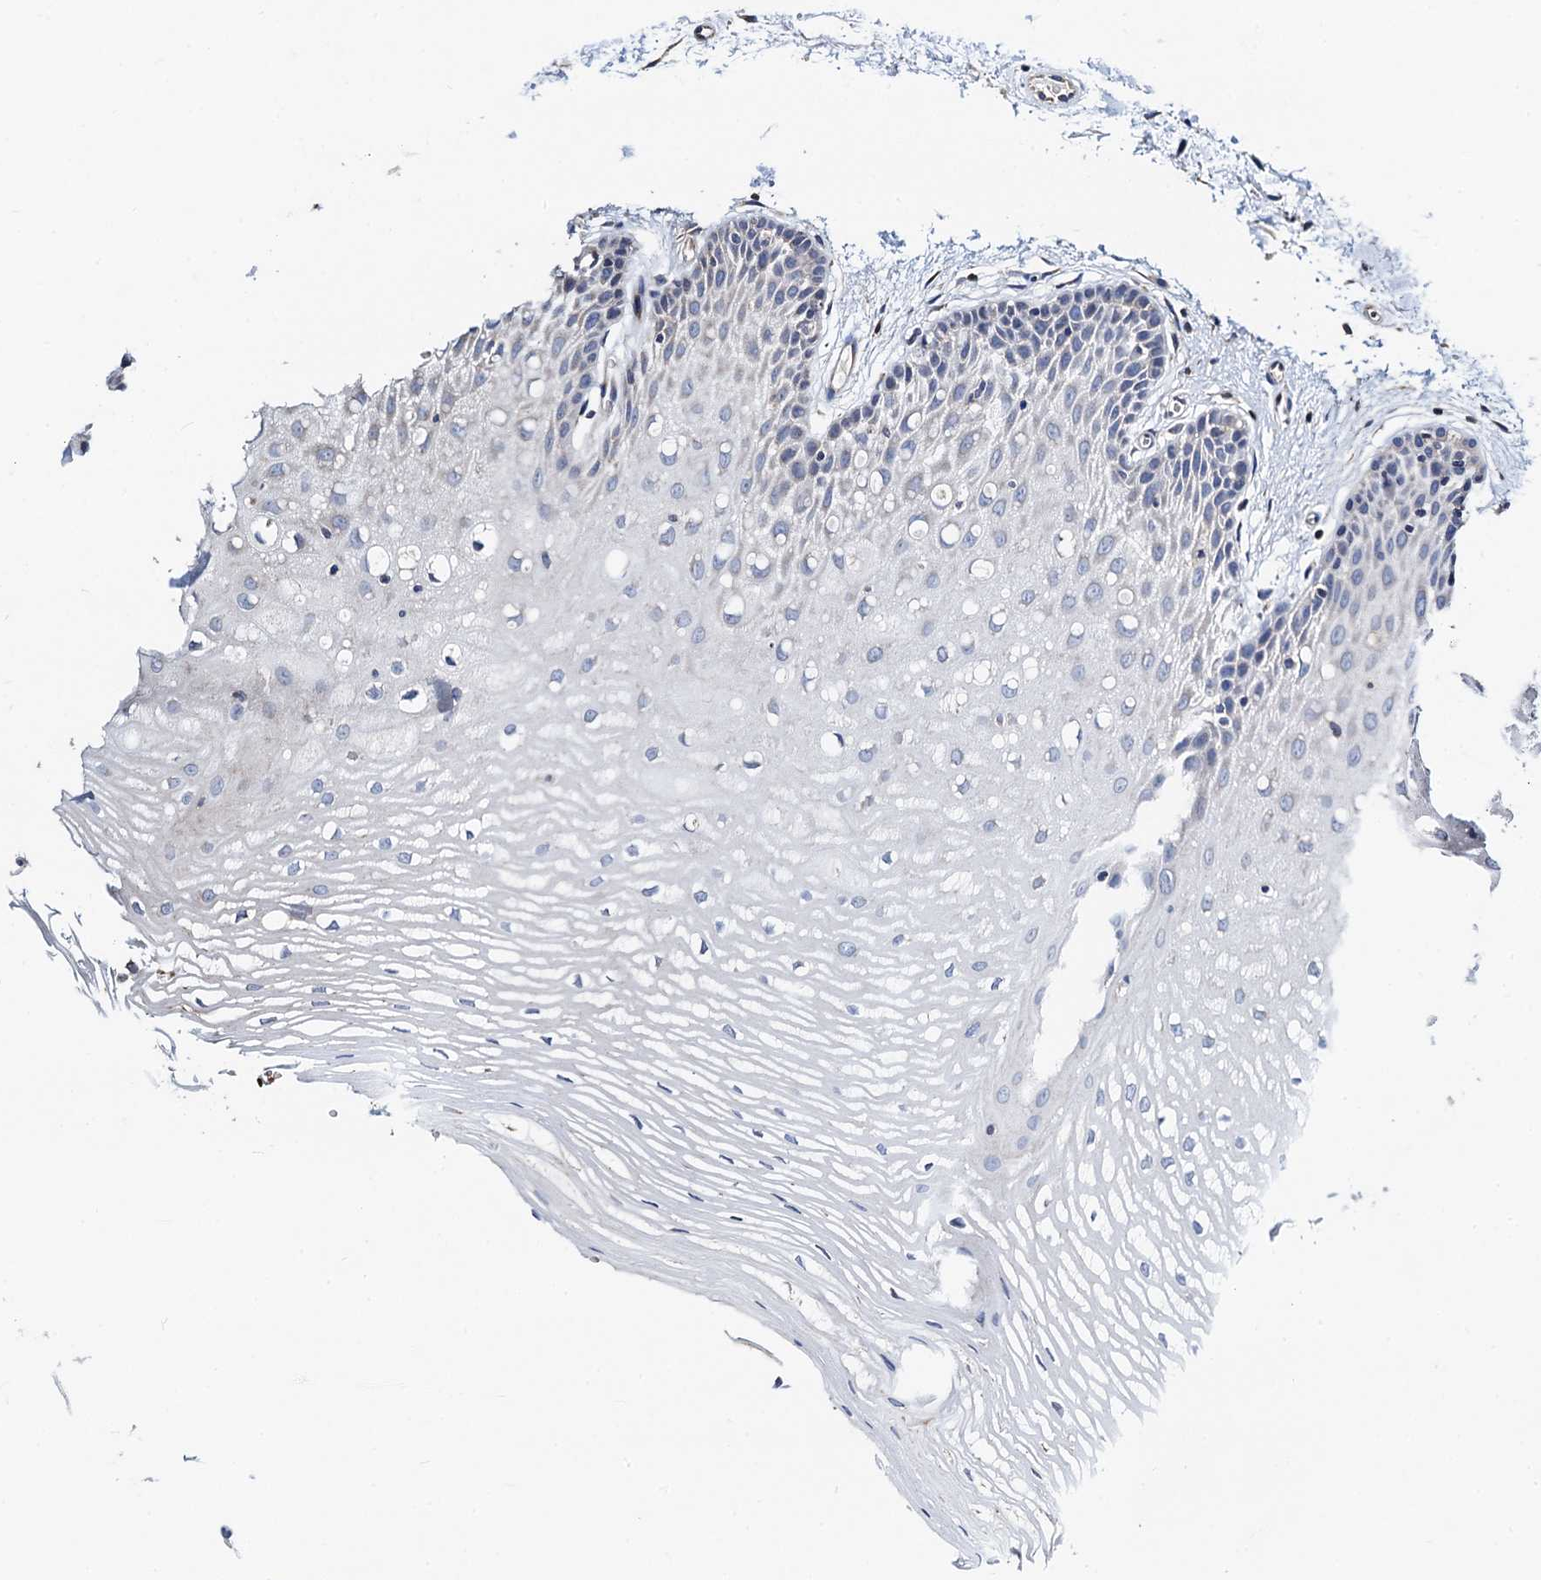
{"staining": {"intensity": "negative", "quantity": "none", "location": "none"}, "tissue": "oral mucosa", "cell_type": "Squamous epithelial cells", "image_type": "normal", "snomed": [{"axis": "morphology", "description": "Normal tissue, NOS"}, {"axis": "topography", "description": "Oral tissue"}, {"axis": "topography", "description": "Tounge, NOS"}], "caption": "Immunohistochemistry histopathology image of normal oral mucosa: oral mucosa stained with DAB (3,3'-diaminobenzidine) demonstrates no significant protein expression in squamous epithelial cells.", "gene": "GCOM1", "patient": {"sex": "female", "age": 73}}